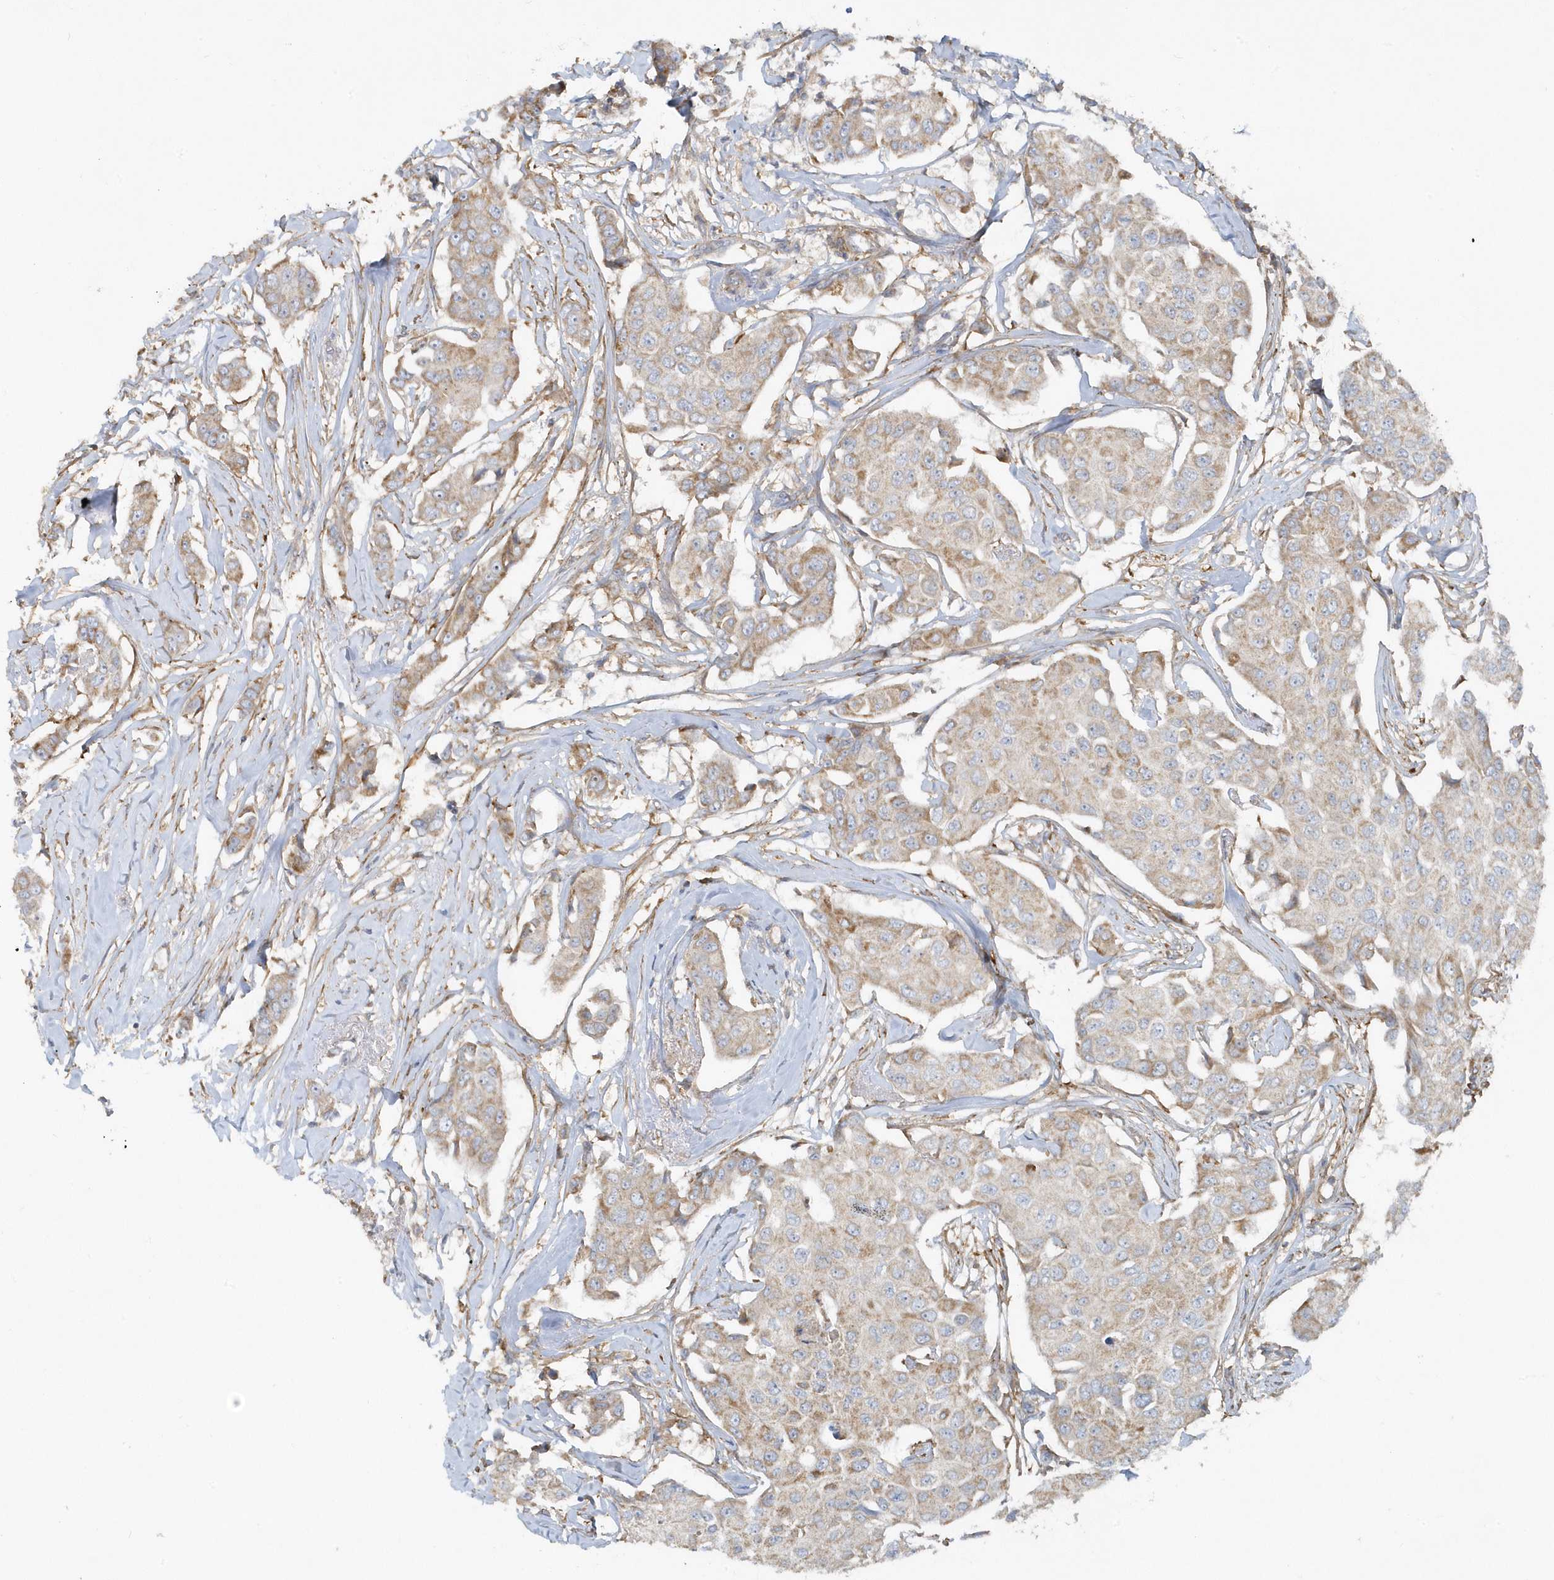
{"staining": {"intensity": "weak", "quantity": "25%-75%", "location": "cytoplasmic/membranous"}, "tissue": "breast cancer", "cell_type": "Tumor cells", "image_type": "cancer", "snomed": [{"axis": "morphology", "description": "Duct carcinoma"}, {"axis": "topography", "description": "Breast"}], "caption": "Tumor cells reveal low levels of weak cytoplasmic/membranous expression in approximately 25%-75% of cells in human breast cancer (invasive ductal carcinoma).", "gene": "LEXM", "patient": {"sex": "female", "age": 80}}